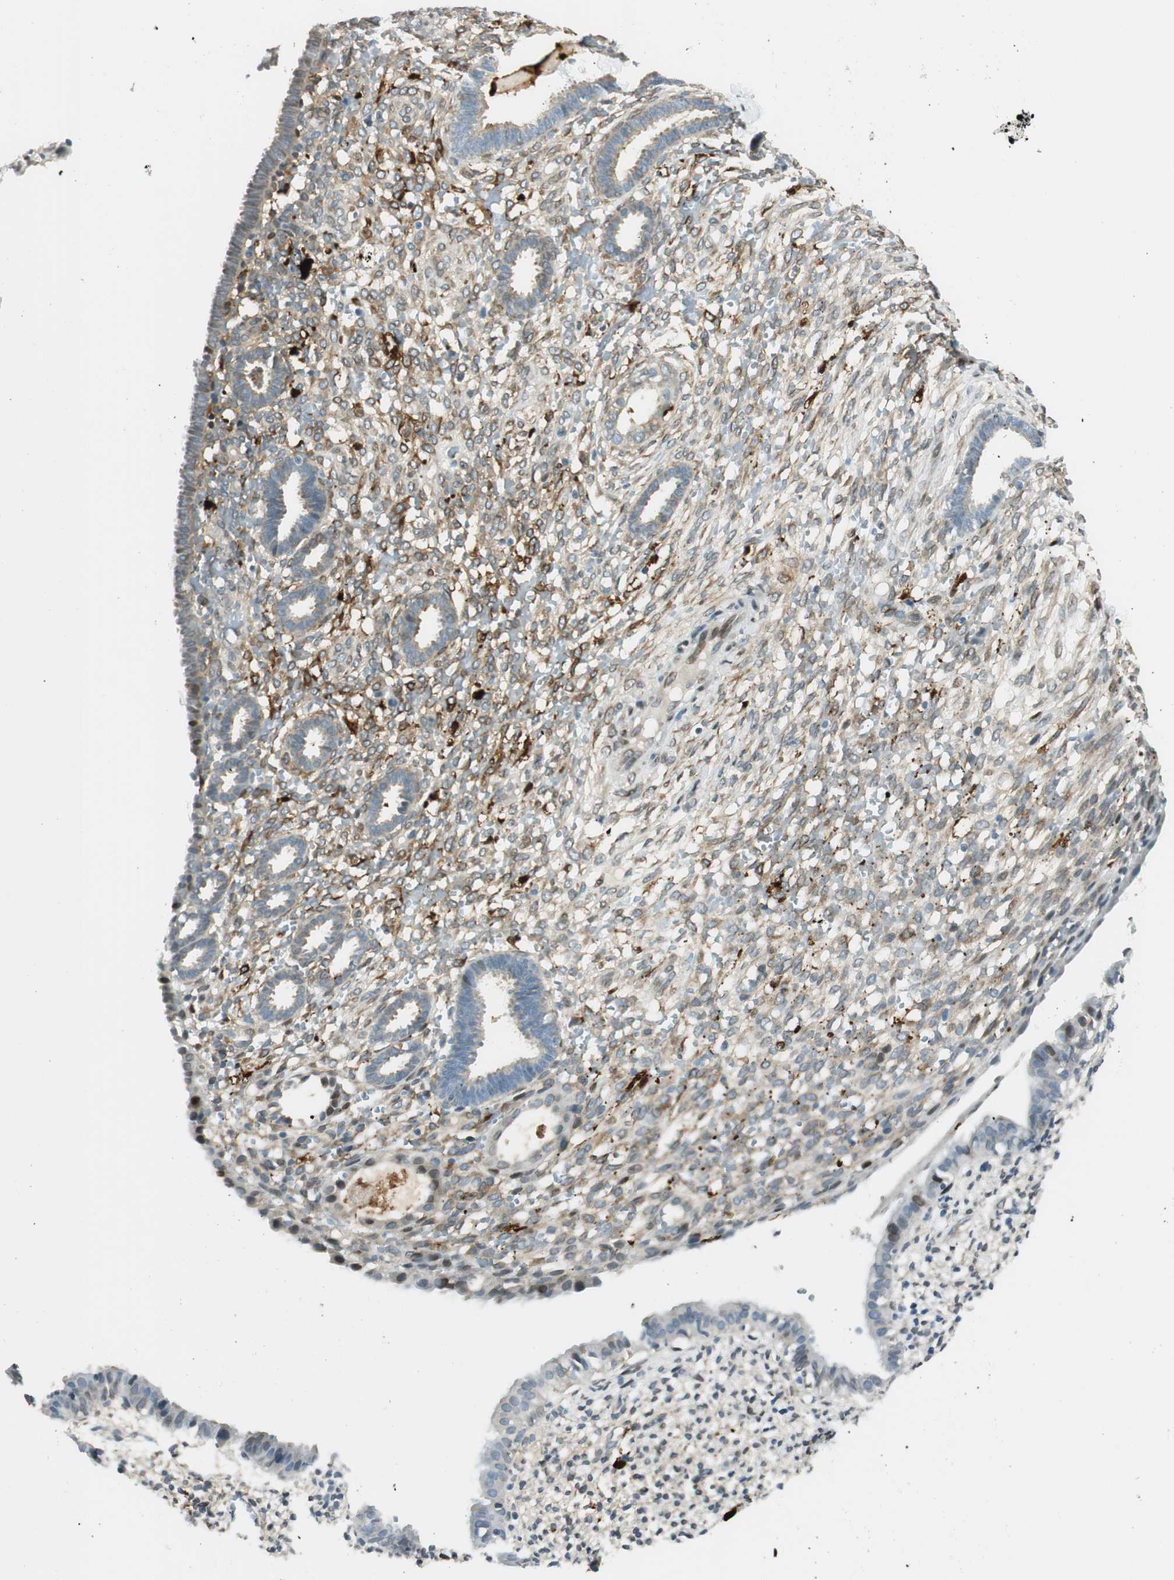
{"staining": {"intensity": "weak", "quantity": "25%-75%", "location": "cytoplasmic/membranous"}, "tissue": "endometrium", "cell_type": "Cells in endometrial stroma", "image_type": "normal", "snomed": [{"axis": "morphology", "description": "Normal tissue, NOS"}, {"axis": "topography", "description": "Endometrium"}], "caption": "This histopathology image exhibits benign endometrium stained with immunohistochemistry to label a protein in brown. The cytoplasmic/membranous of cells in endometrial stroma show weak positivity for the protein. Nuclei are counter-stained blue.", "gene": "TMEM260", "patient": {"sex": "female", "age": 61}}